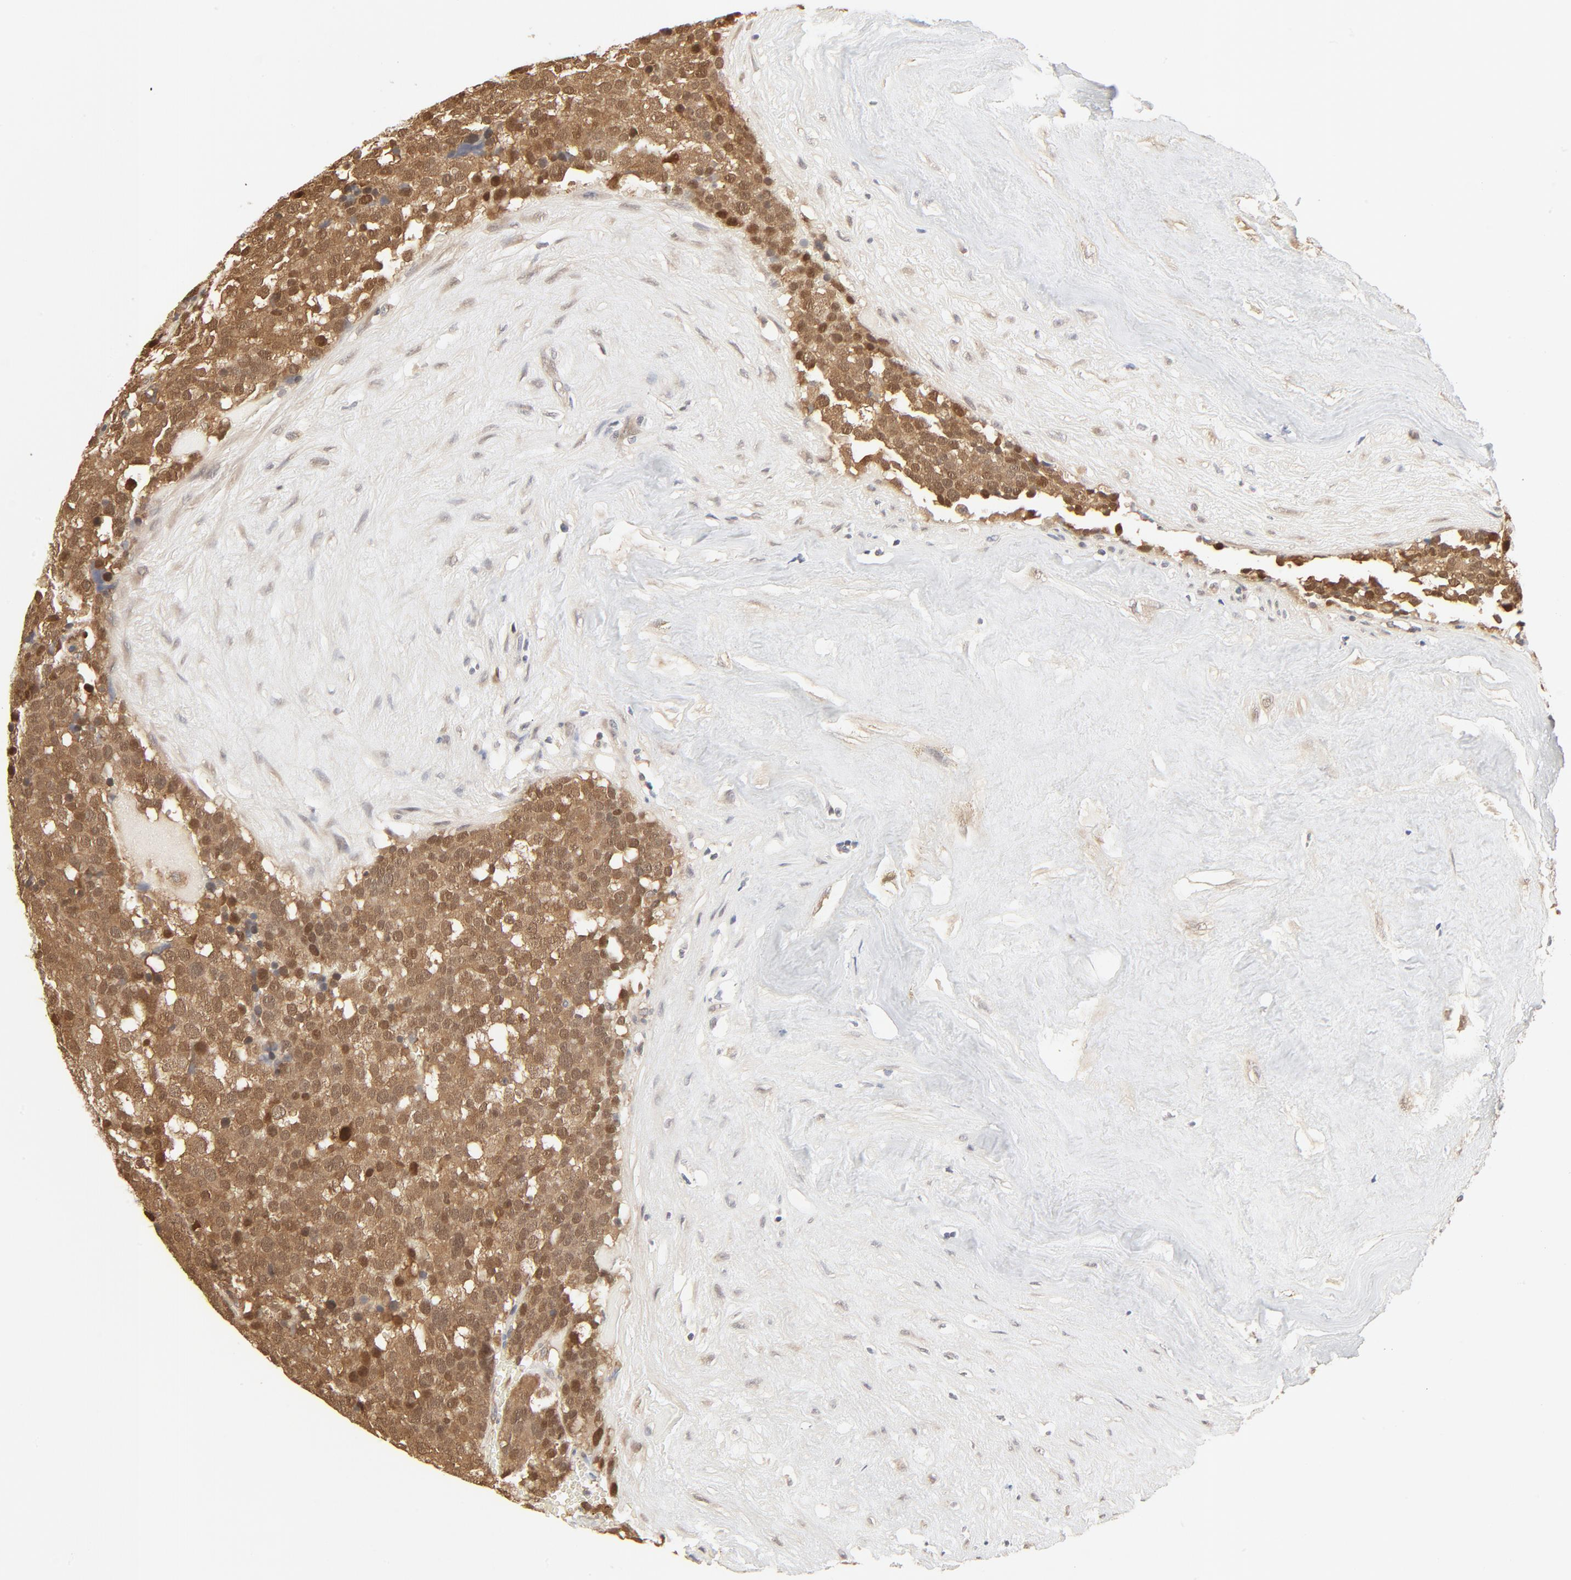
{"staining": {"intensity": "moderate", "quantity": ">75%", "location": "cytoplasmic/membranous,nuclear"}, "tissue": "testis cancer", "cell_type": "Tumor cells", "image_type": "cancer", "snomed": [{"axis": "morphology", "description": "Seminoma, NOS"}, {"axis": "topography", "description": "Testis"}], "caption": "A brown stain highlights moderate cytoplasmic/membranous and nuclear expression of a protein in human testis seminoma tumor cells. (IHC, brightfield microscopy, high magnification).", "gene": "NEDD8", "patient": {"sex": "male", "age": 71}}